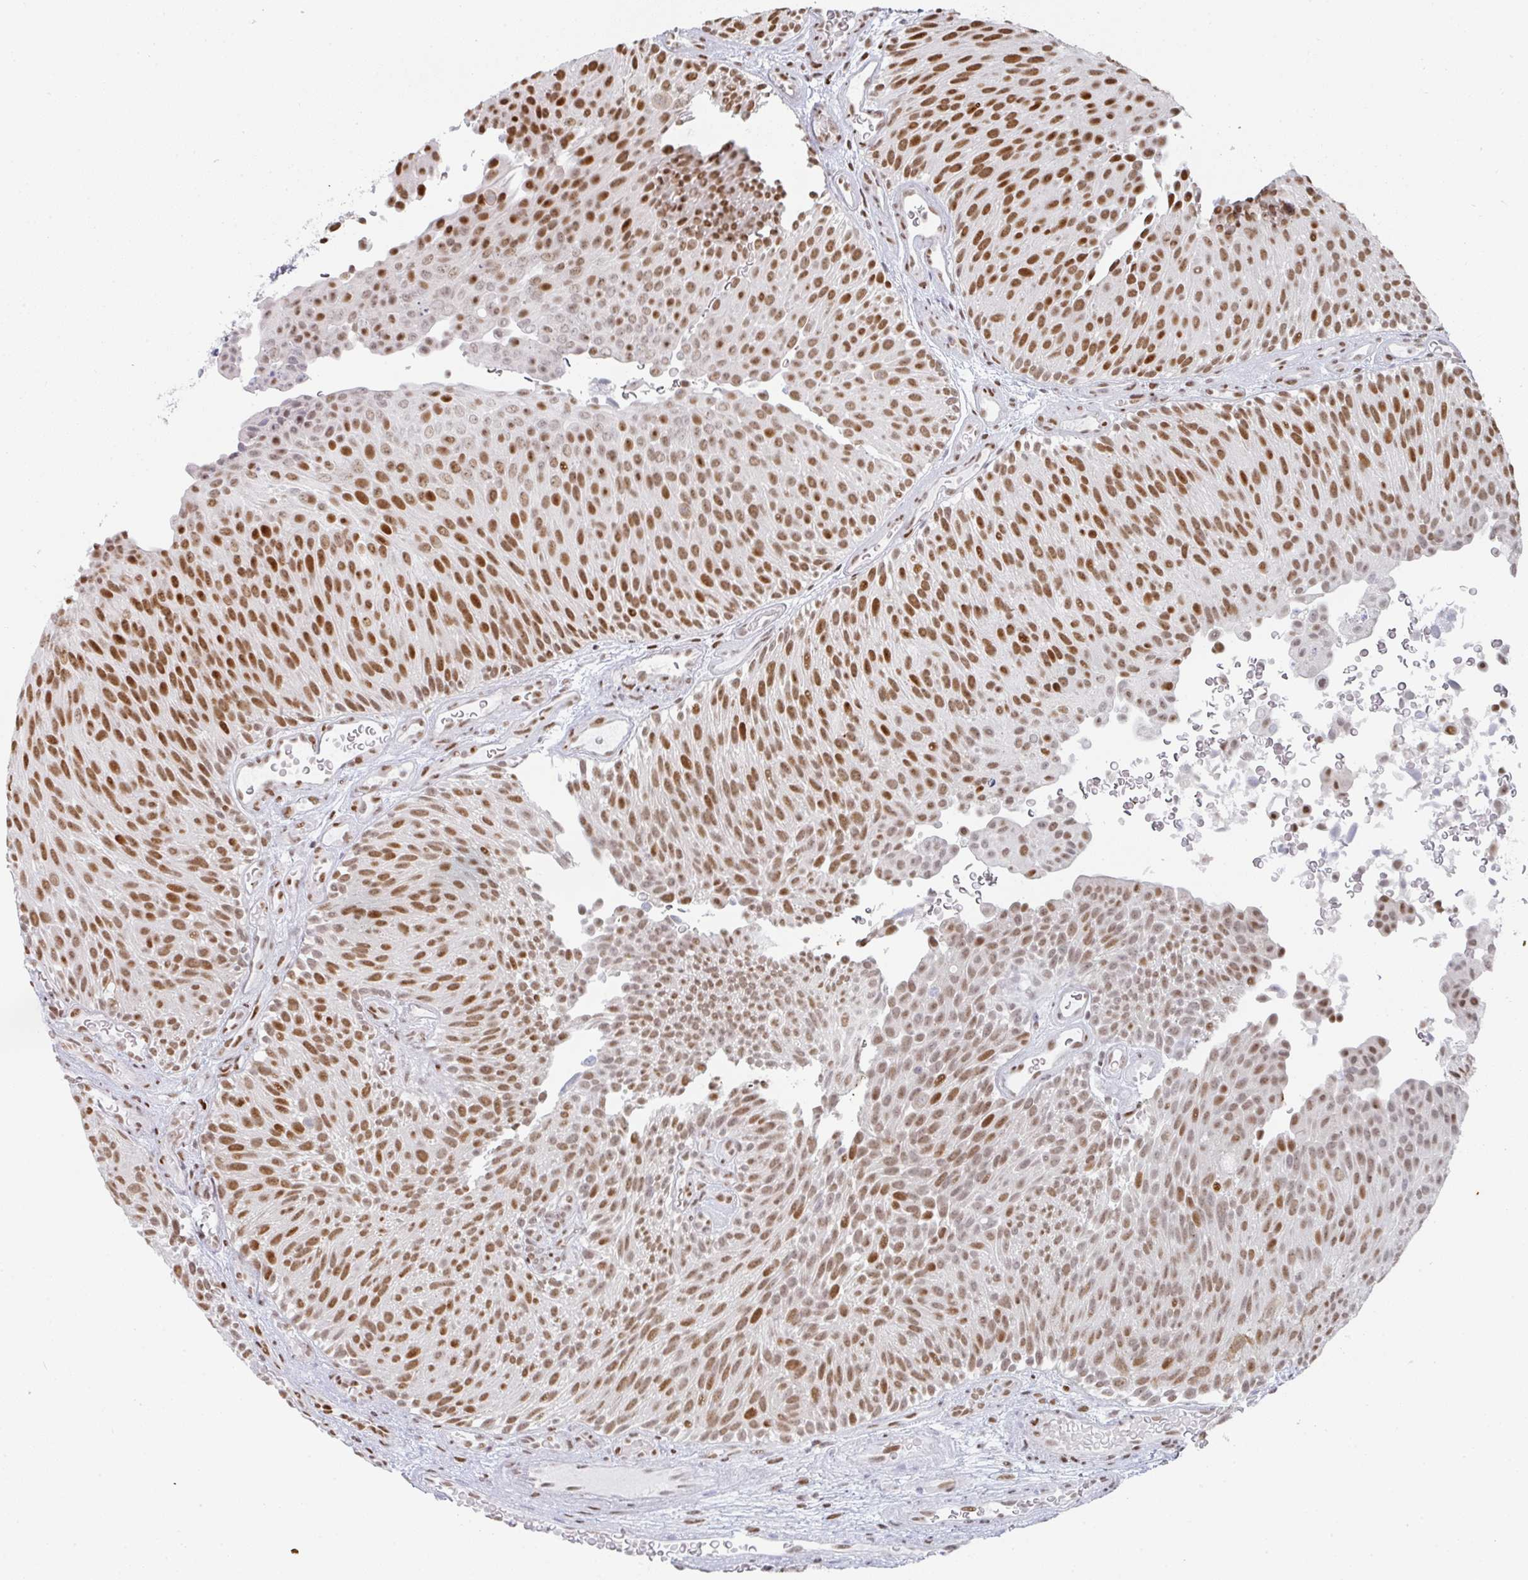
{"staining": {"intensity": "strong", "quantity": ">75%", "location": "nuclear"}, "tissue": "urothelial cancer", "cell_type": "Tumor cells", "image_type": "cancer", "snomed": [{"axis": "morphology", "description": "Urothelial carcinoma, Low grade"}, {"axis": "topography", "description": "Urinary bladder"}], "caption": "About >75% of tumor cells in human urothelial cancer reveal strong nuclear protein expression as visualized by brown immunohistochemical staining.", "gene": "POU2AF2", "patient": {"sex": "male", "age": 78}}